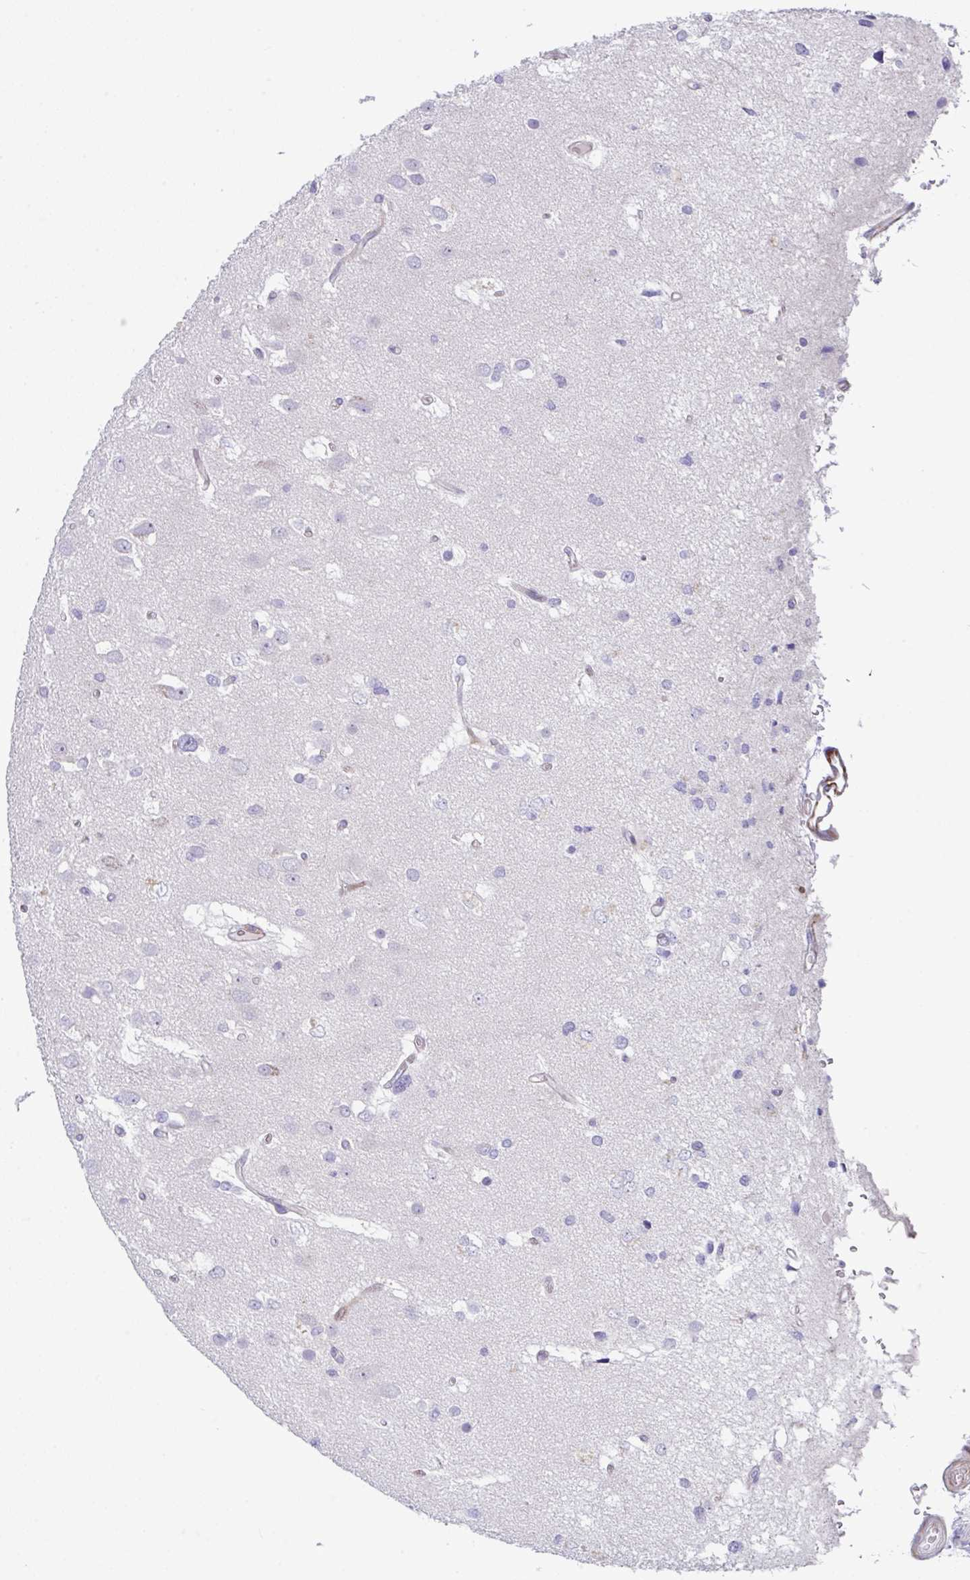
{"staining": {"intensity": "negative", "quantity": "none", "location": "none"}, "tissue": "glioma", "cell_type": "Tumor cells", "image_type": "cancer", "snomed": [{"axis": "morphology", "description": "Glioma, malignant, High grade"}, {"axis": "topography", "description": "Brain"}], "caption": "Histopathology image shows no significant protein staining in tumor cells of malignant glioma (high-grade).", "gene": "ZNF713", "patient": {"sex": "male", "age": 53}}